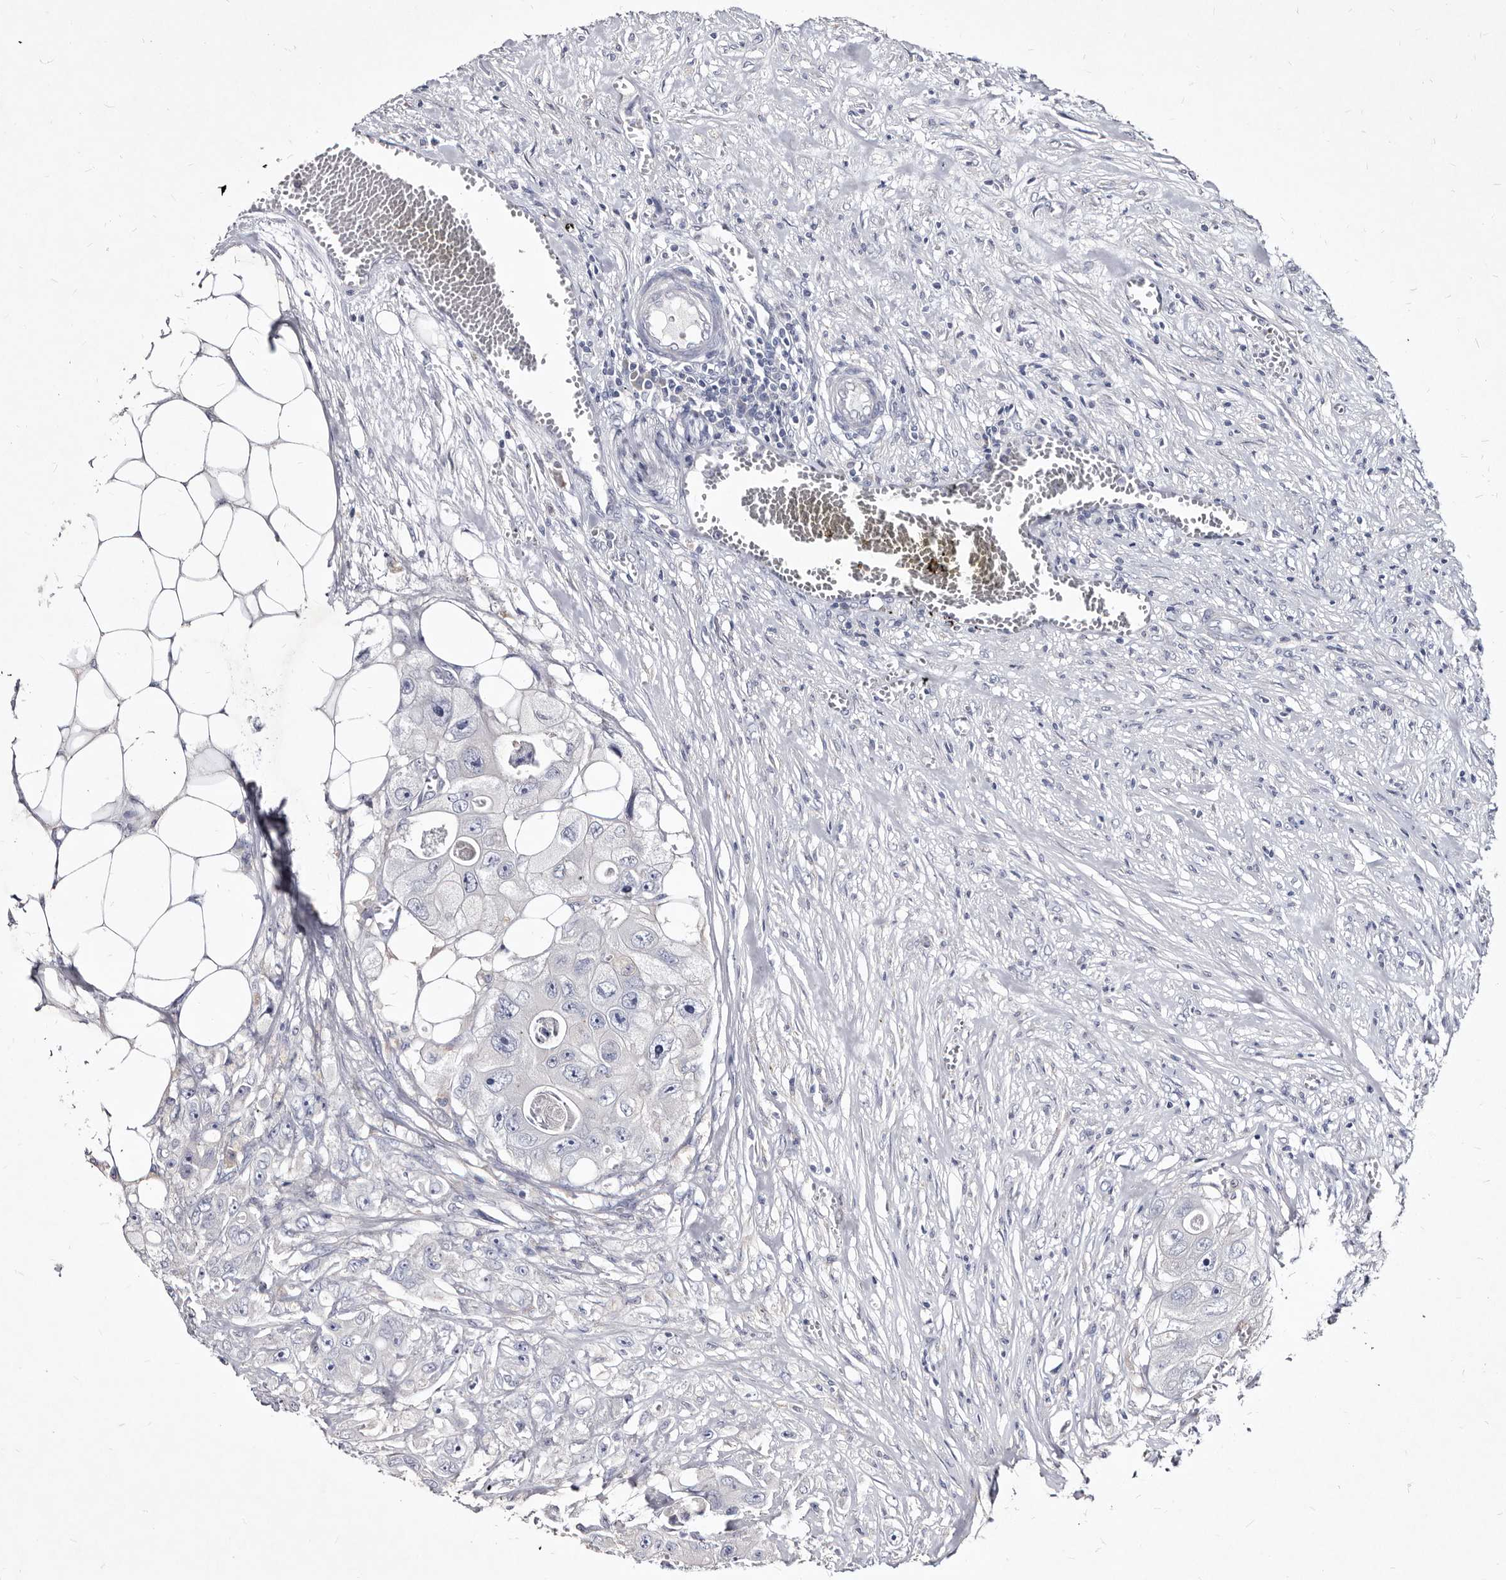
{"staining": {"intensity": "negative", "quantity": "none", "location": "none"}, "tissue": "colorectal cancer", "cell_type": "Tumor cells", "image_type": "cancer", "snomed": [{"axis": "morphology", "description": "Adenocarcinoma, NOS"}, {"axis": "topography", "description": "Colon"}], "caption": "IHC image of neoplastic tissue: human colorectal cancer (adenocarcinoma) stained with DAB displays no significant protein positivity in tumor cells. Nuclei are stained in blue.", "gene": "SLC39A2", "patient": {"sex": "female", "age": 46}}